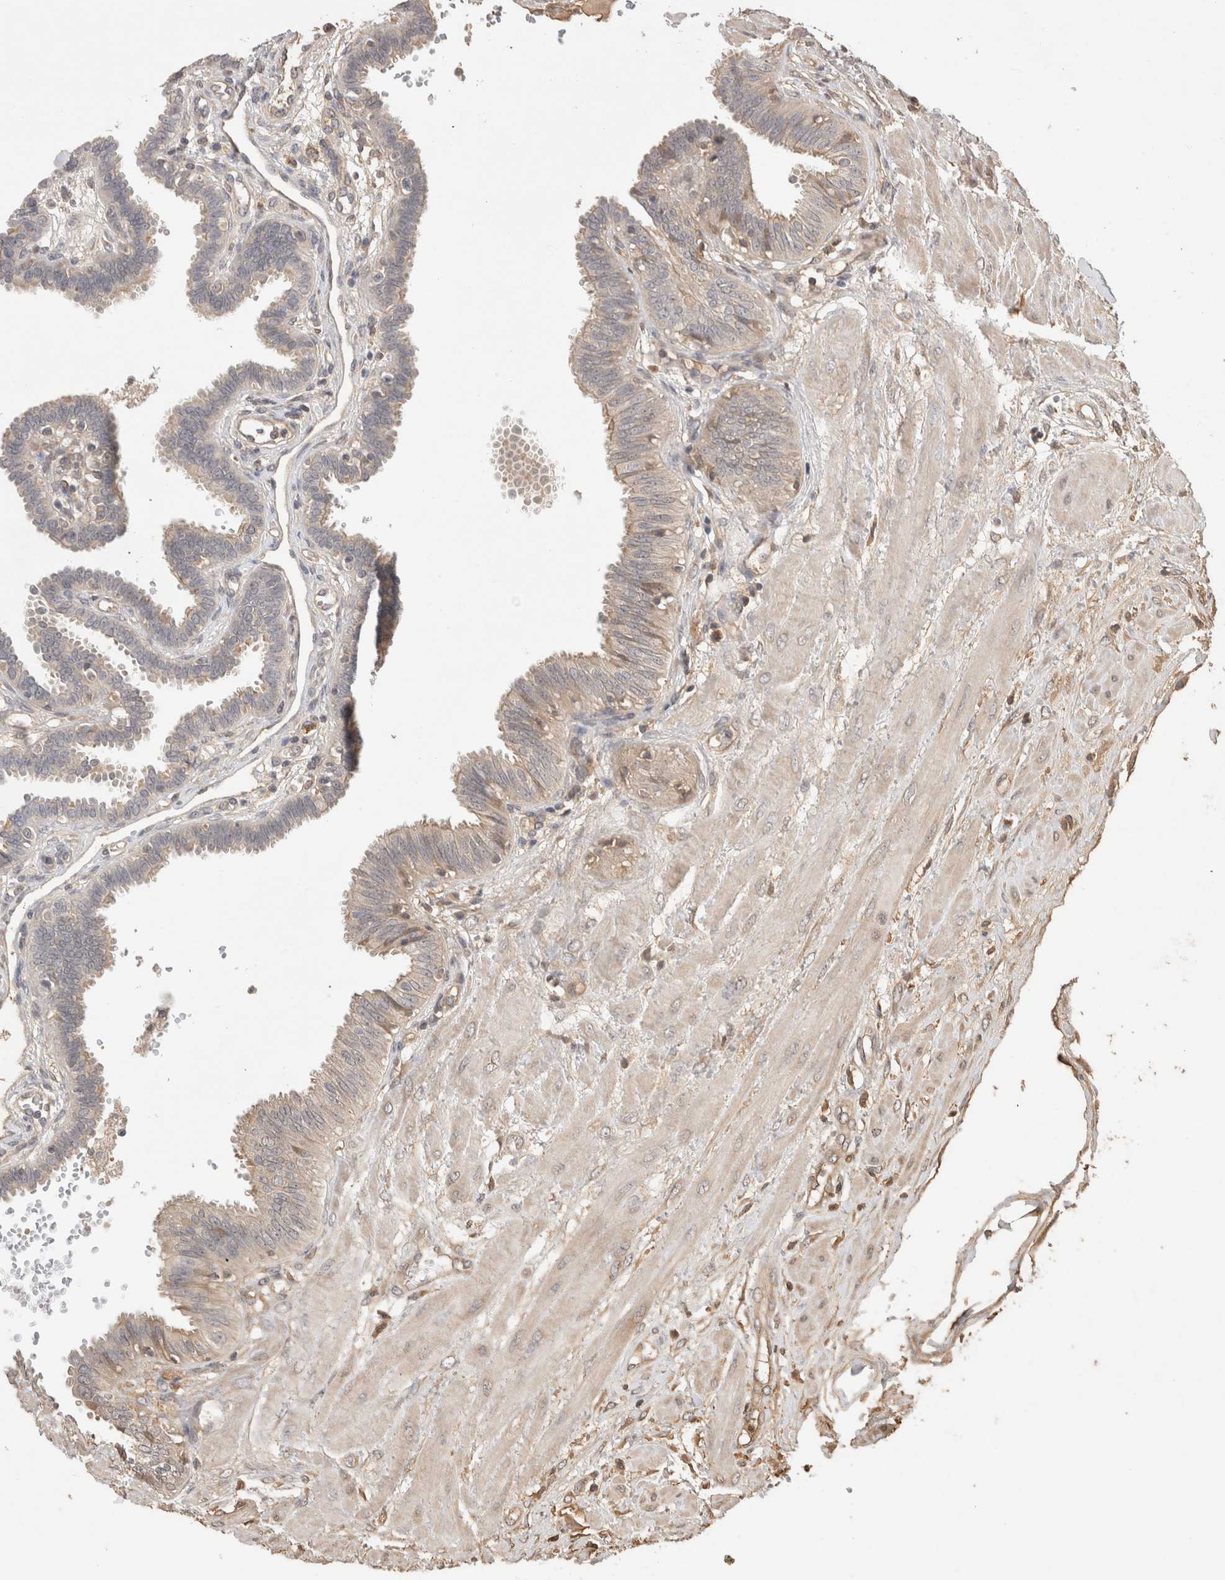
{"staining": {"intensity": "weak", "quantity": "25%-75%", "location": "cytoplasmic/membranous"}, "tissue": "fallopian tube", "cell_type": "Glandular cells", "image_type": "normal", "snomed": [{"axis": "morphology", "description": "Normal tissue, NOS"}, {"axis": "topography", "description": "Fallopian tube"}], "caption": "A photomicrograph of fallopian tube stained for a protein demonstrates weak cytoplasmic/membranous brown staining in glandular cells. (brown staining indicates protein expression, while blue staining denotes nuclei).", "gene": "PRMT3", "patient": {"sex": "female", "age": 32}}